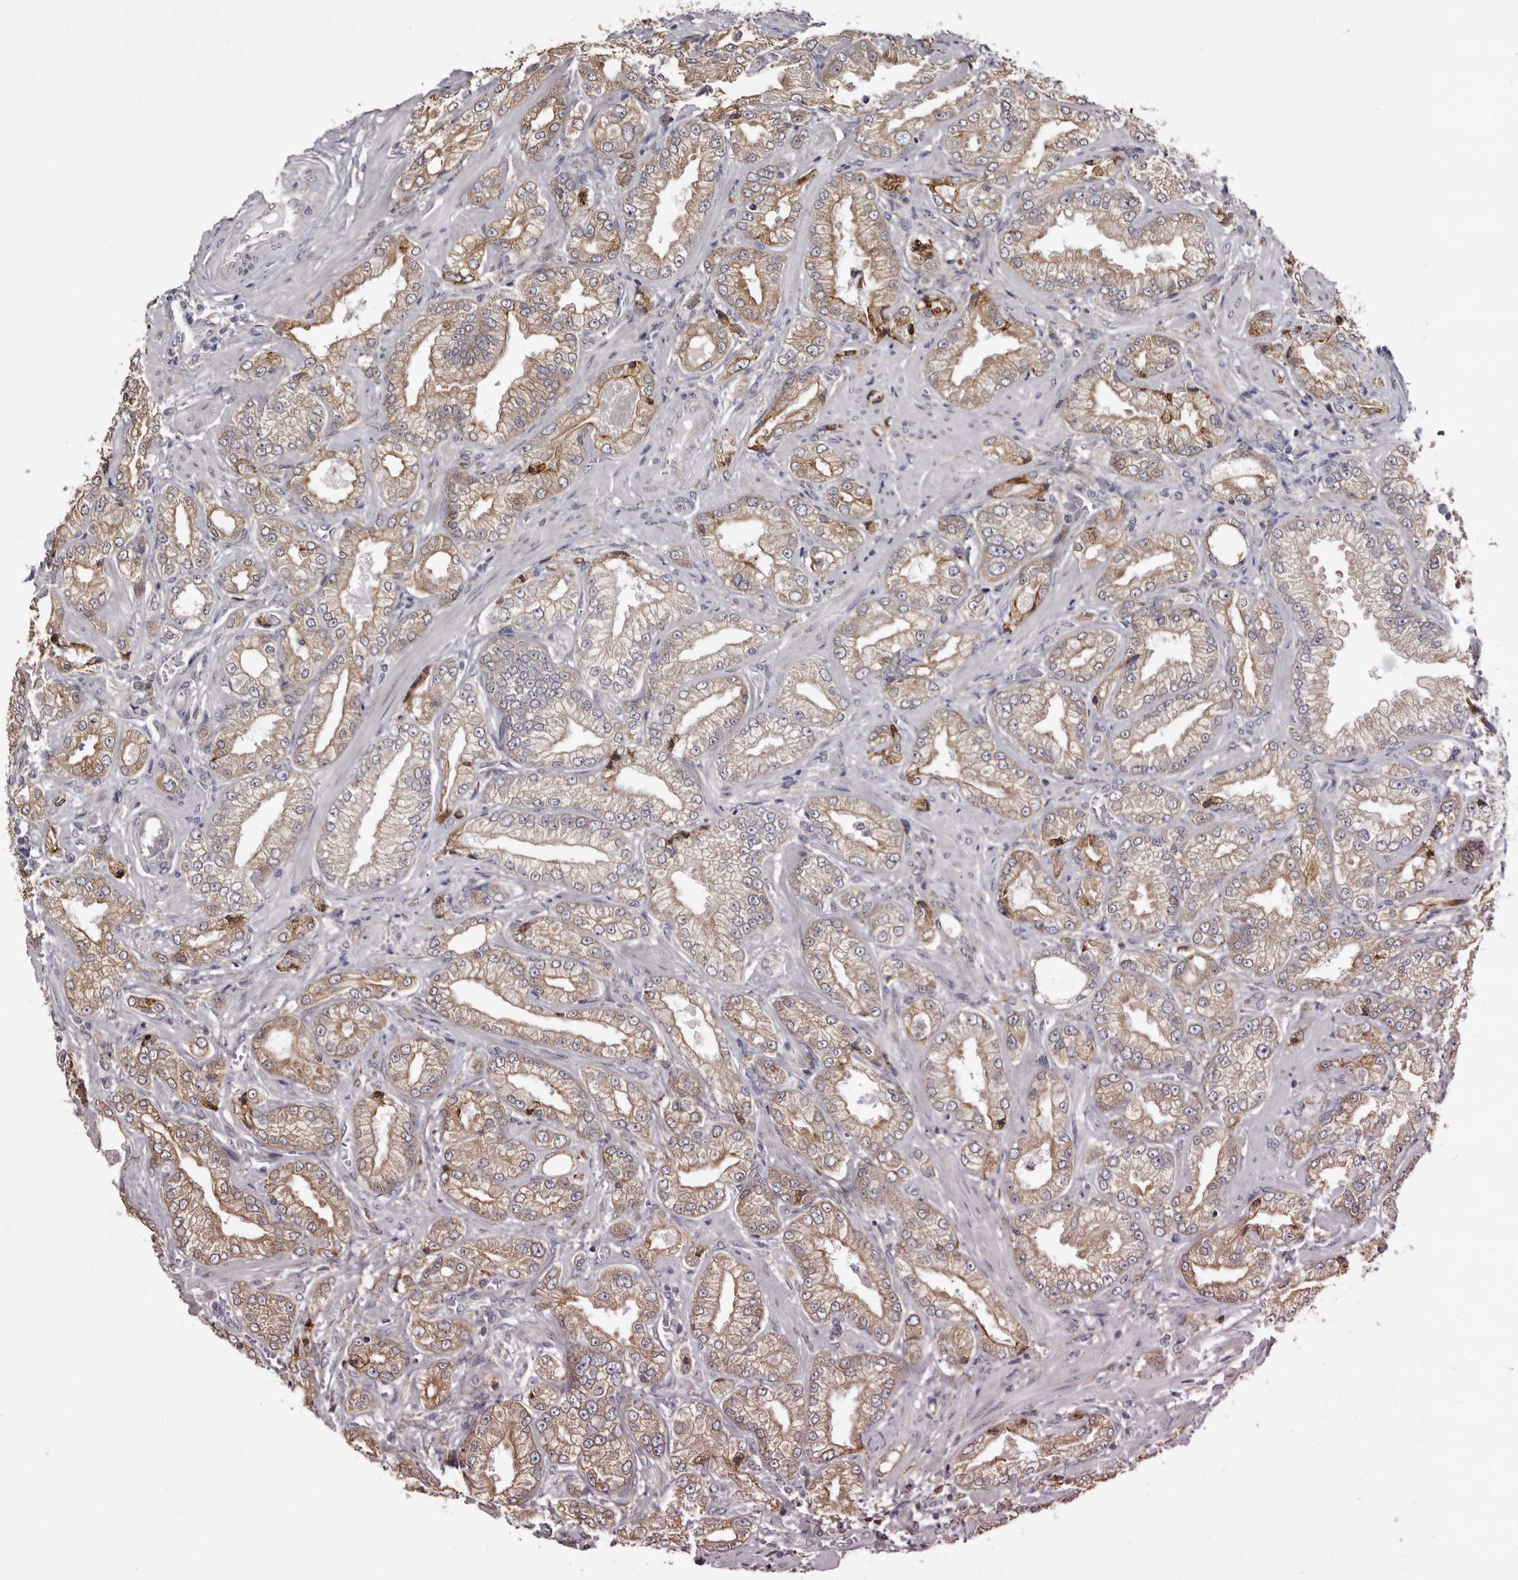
{"staining": {"intensity": "moderate", "quantity": ">75%", "location": "cytoplasmic/membranous"}, "tissue": "prostate cancer", "cell_type": "Tumor cells", "image_type": "cancer", "snomed": [{"axis": "morphology", "description": "Adenocarcinoma, Low grade"}, {"axis": "topography", "description": "Prostate"}], "caption": "Human prostate adenocarcinoma (low-grade) stained with a protein marker shows moderate staining in tumor cells.", "gene": "PIGX", "patient": {"sex": "male", "age": 62}}